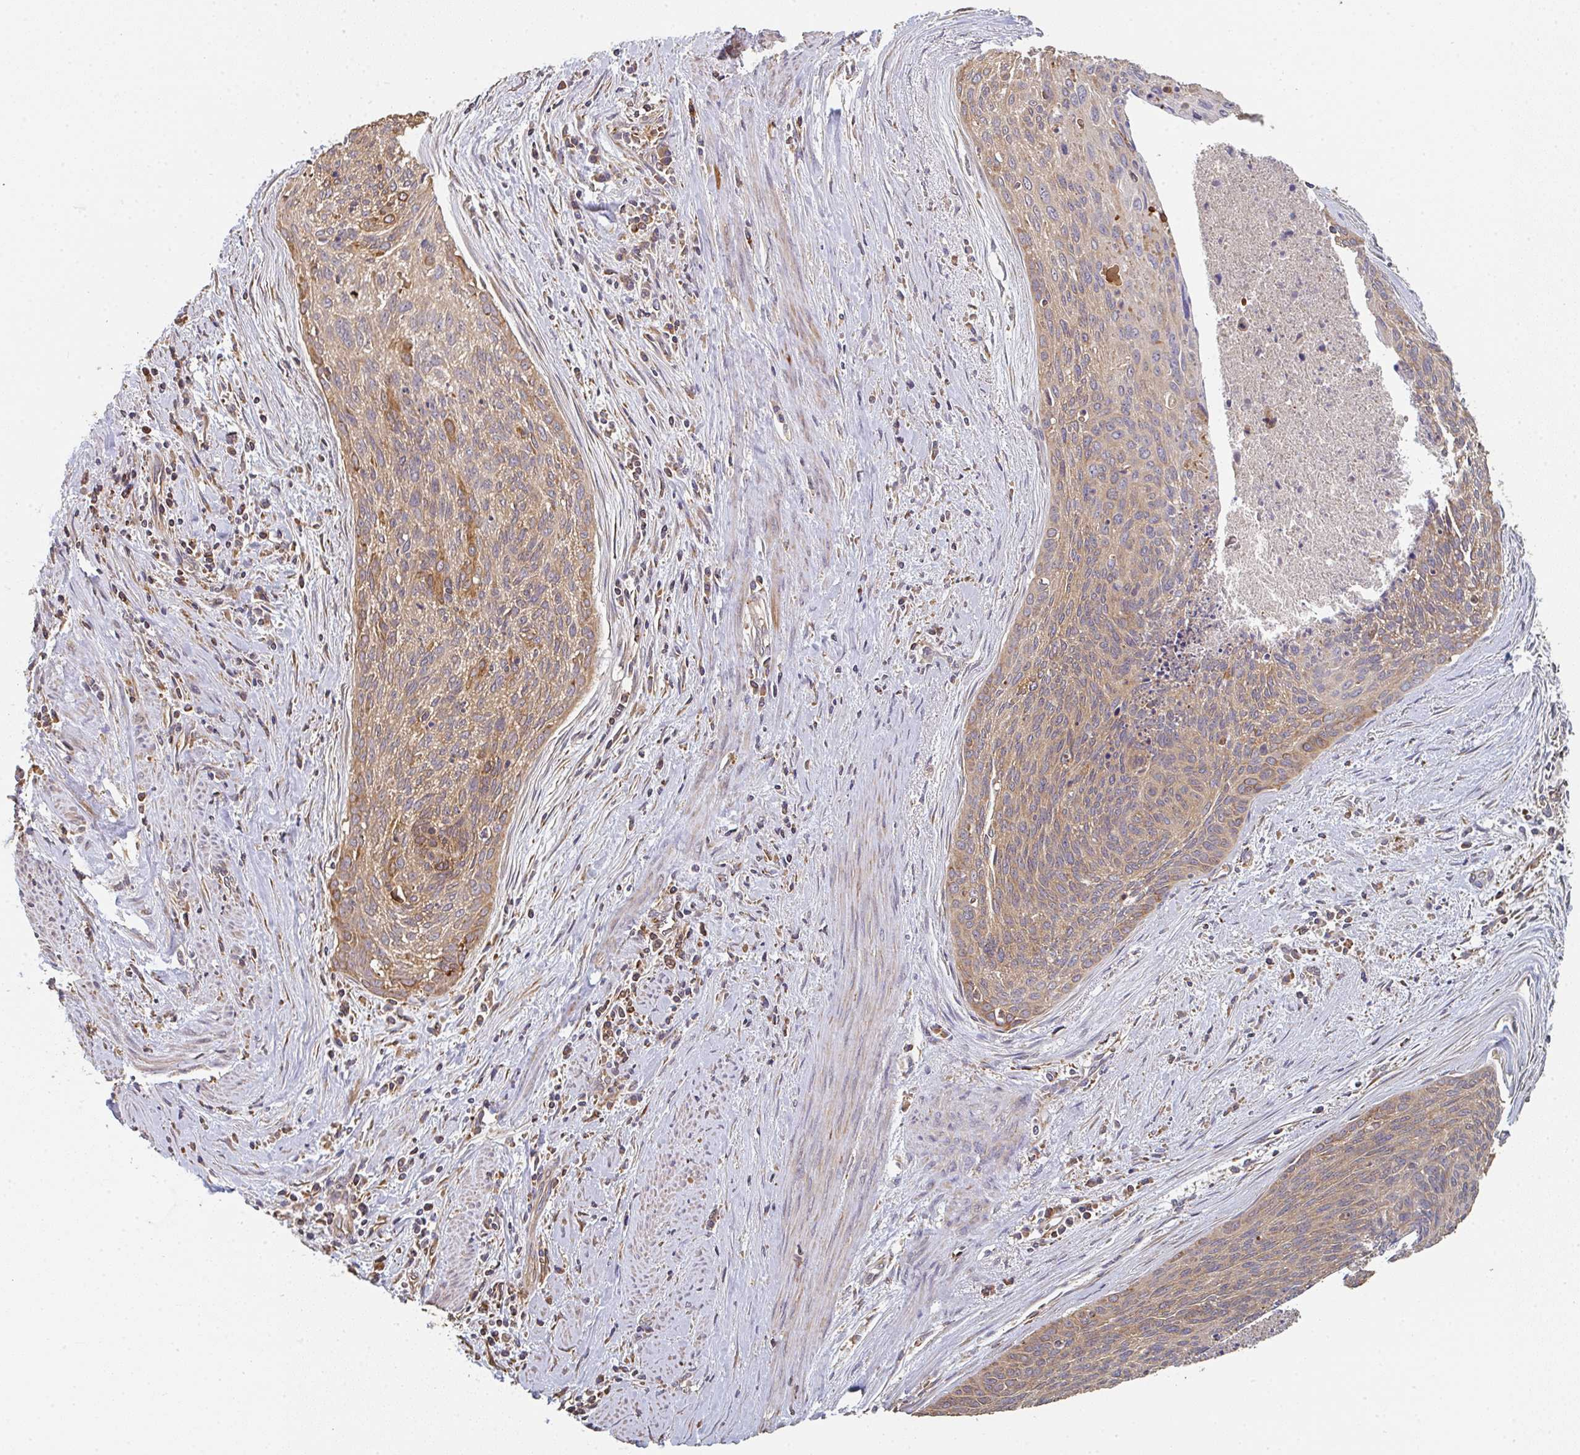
{"staining": {"intensity": "moderate", "quantity": ">75%", "location": "cytoplasmic/membranous"}, "tissue": "cervical cancer", "cell_type": "Tumor cells", "image_type": "cancer", "snomed": [{"axis": "morphology", "description": "Squamous cell carcinoma, NOS"}, {"axis": "topography", "description": "Cervix"}], "caption": "Immunohistochemical staining of human cervical cancer (squamous cell carcinoma) displays medium levels of moderate cytoplasmic/membranous expression in approximately >75% of tumor cells. The protein of interest is shown in brown color, while the nuclei are stained blue.", "gene": "POLG", "patient": {"sex": "female", "age": 55}}